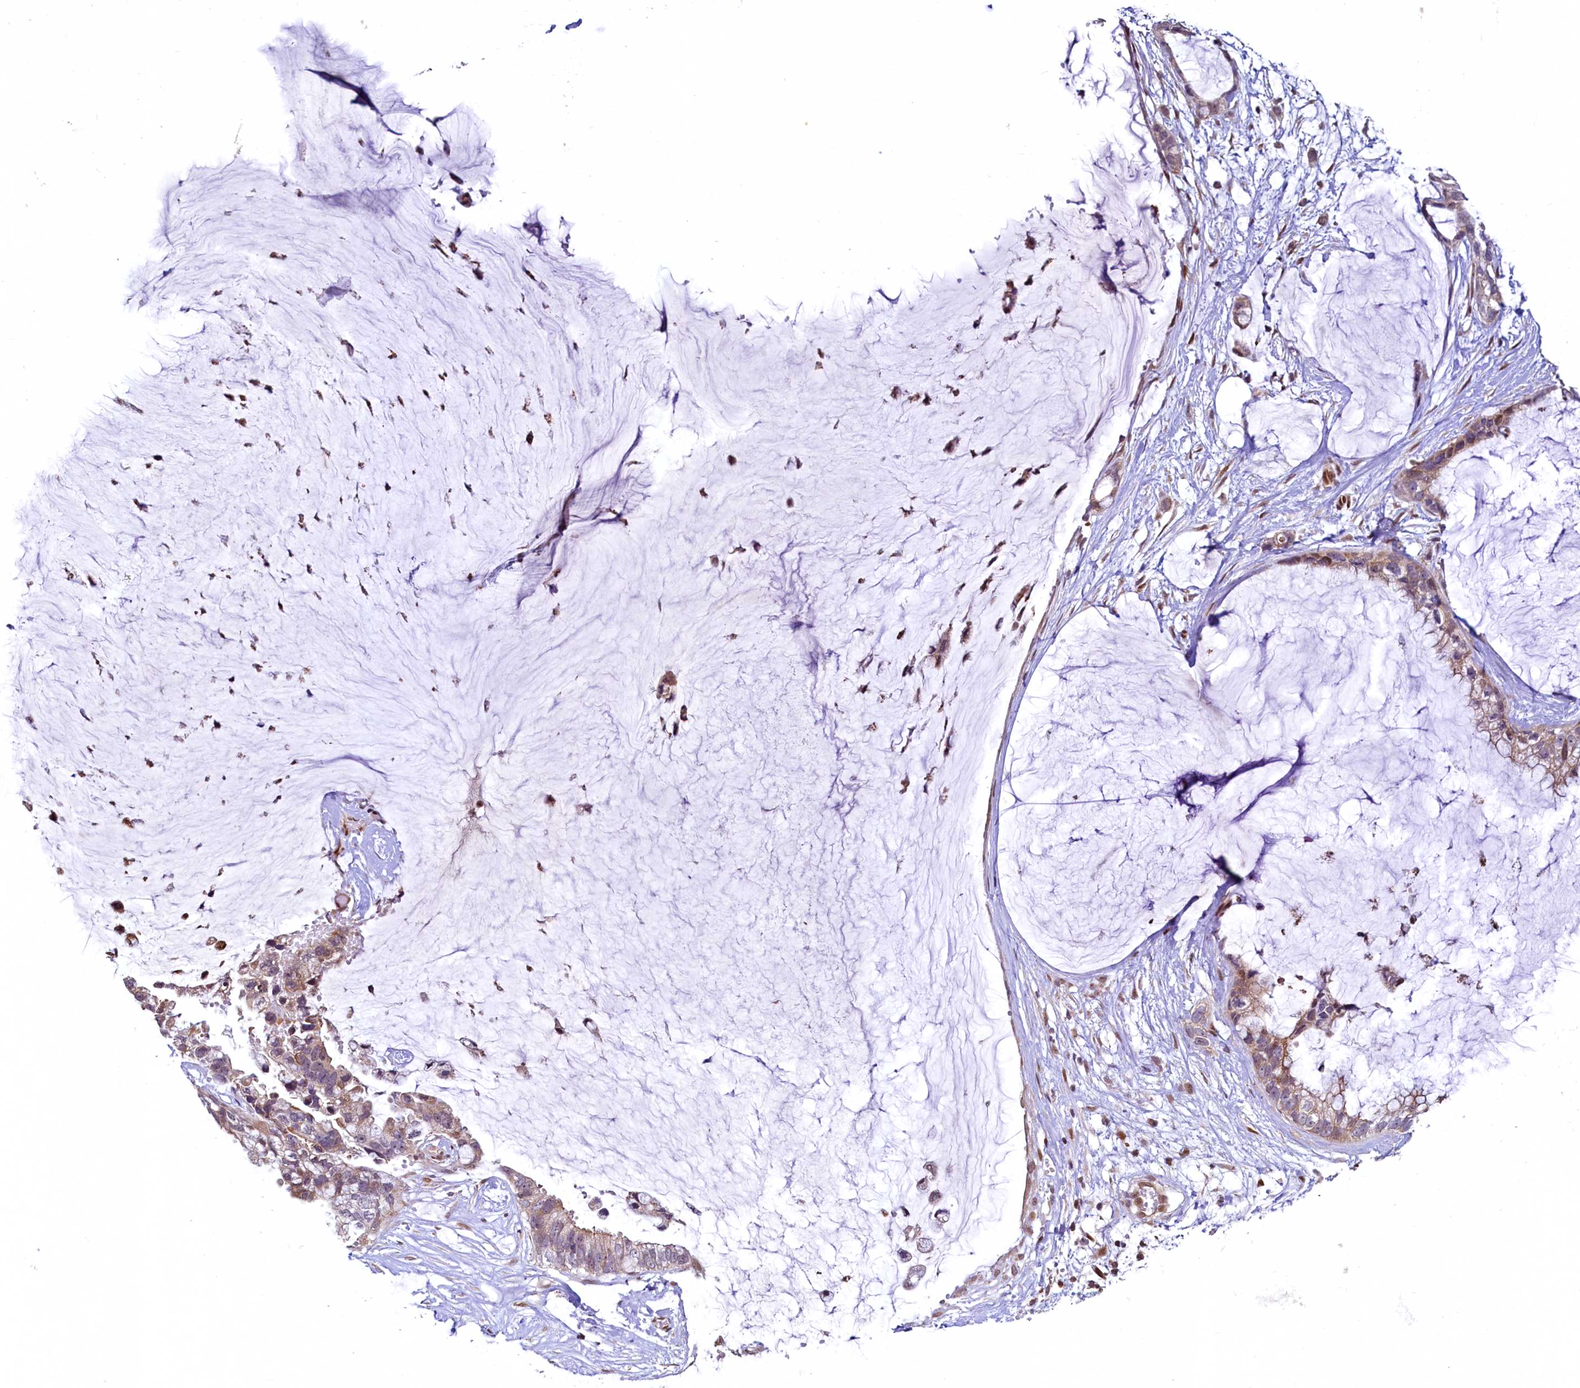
{"staining": {"intensity": "weak", "quantity": ">75%", "location": "cytoplasmic/membranous"}, "tissue": "ovarian cancer", "cell_type": "Tumor cells", "image_type": "cancer", "snomed": [{"axis": "morphology", "description": "Cystadenocarcinoma, mucinous, NOS"}, {"axis": "topography", "description": "Ovary"}], "caption": "A low amount of weak cytoplasmic/membranous expression is identified in about >75% of tumor cells in ovarian cancer (mucinous cystadenocarcinoma) tissue.", "gene": "ZNF577", "patient": {"sex": "female", "age": 39}}